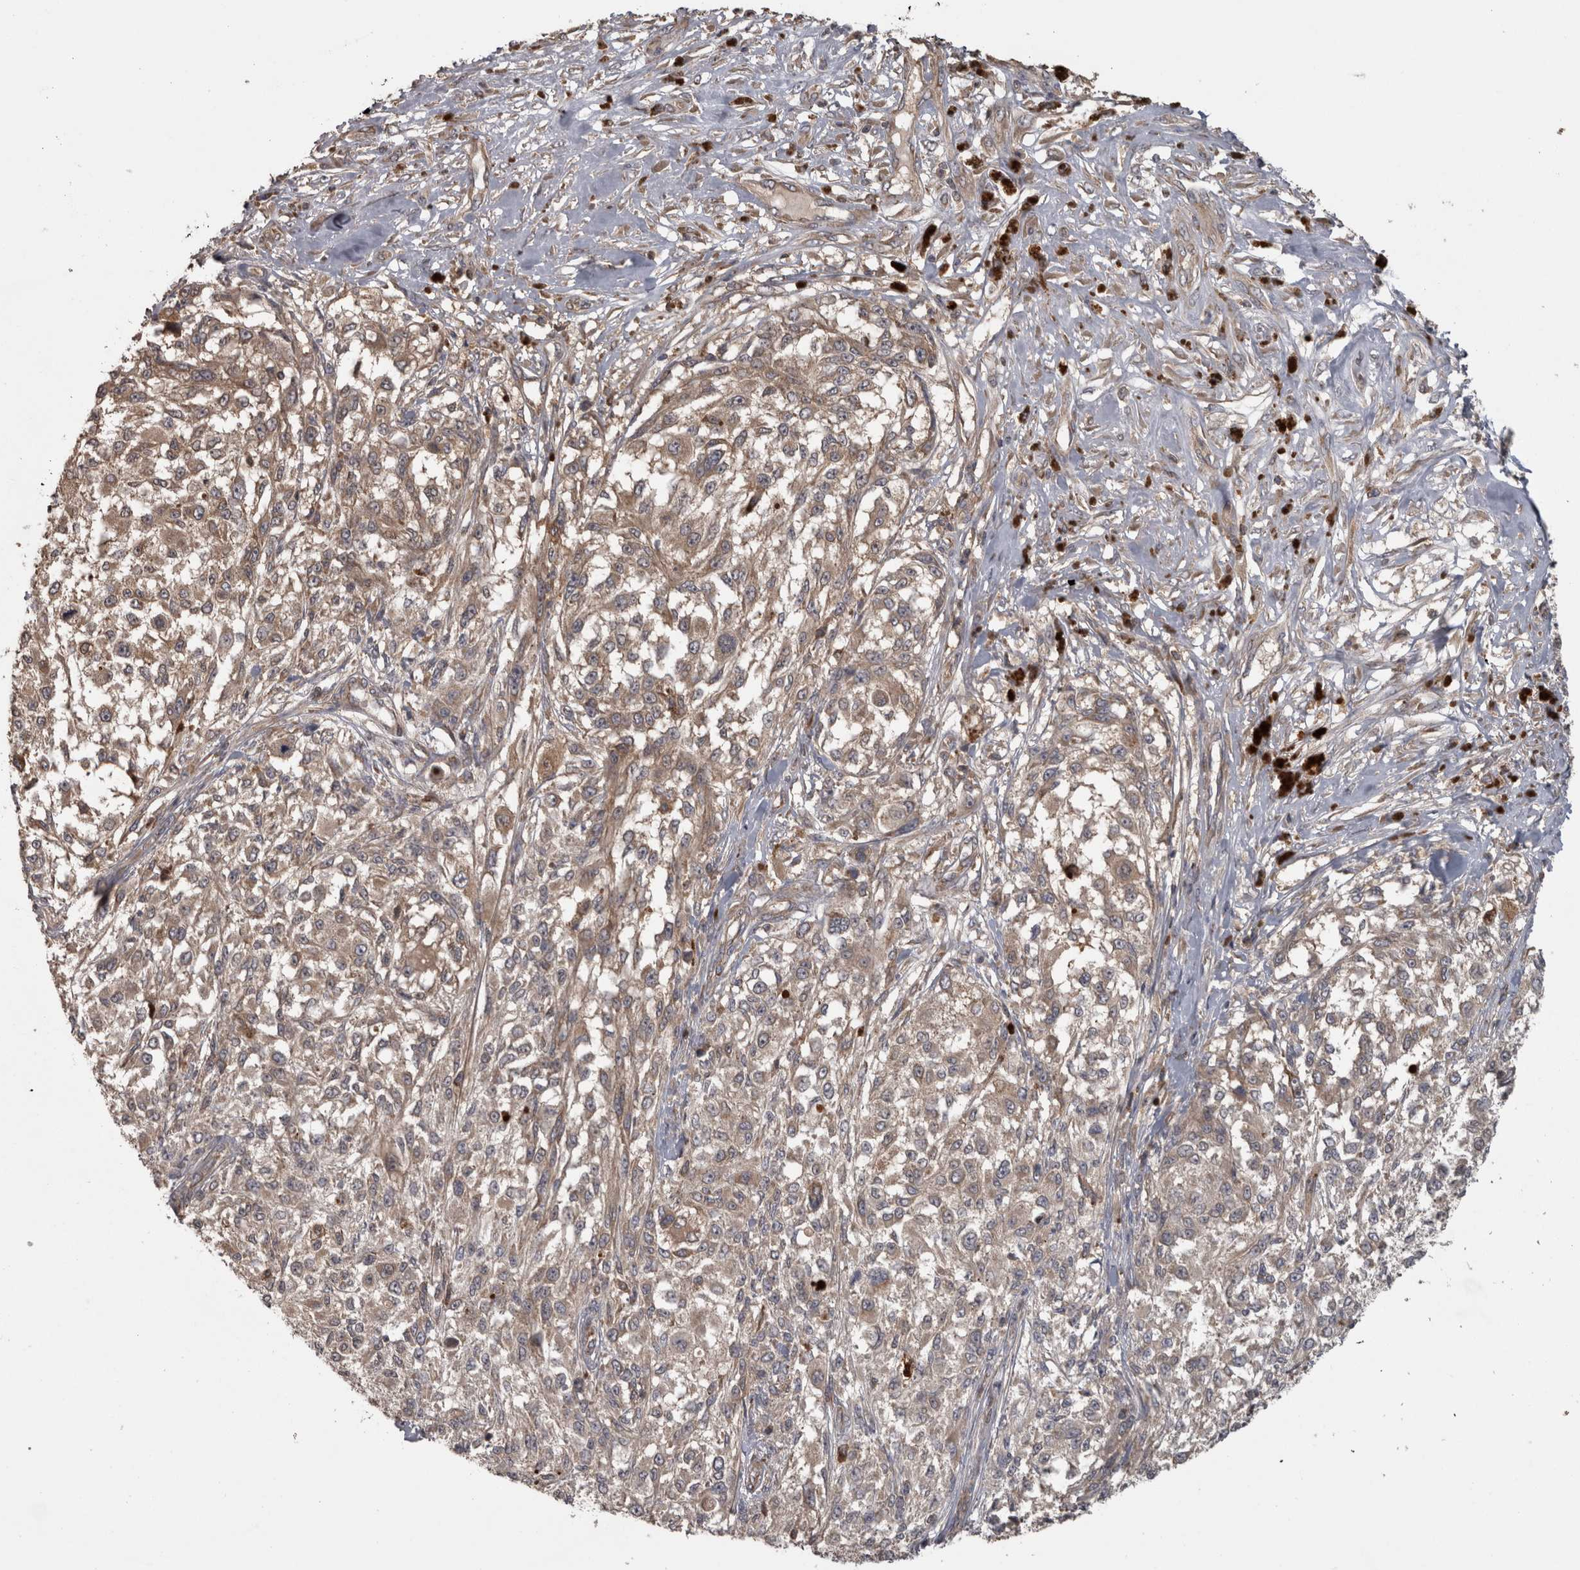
{"staining": {"intensity": "weak", "quantity": ">75%", "location": "cytoplasmic/membranous"}, "tissue": "melanoma", "cell_type": "Tumor cells", "image_type": "cancer", "snomed": [{"axis": "morphology", "description": "Necrosis, NOS"}, {"axis": "morphology", "description": "Malignant melanoma, NOS"}, {"axis": "topography", "description": "Skin"}], "caption": "Protein staining by immunohistochemistry demonstrates weak cytoplasmic/membranous expression in approximately >75% of tumor cells in melanoma. Using DAB (3,3'-diaminobenzidine) (brown) and hematoxylin (blue) stains, captured at high magnification using brightfield microscopy.", "gene": "MICU3", "patient": {"sex": "female", "age": 87}}